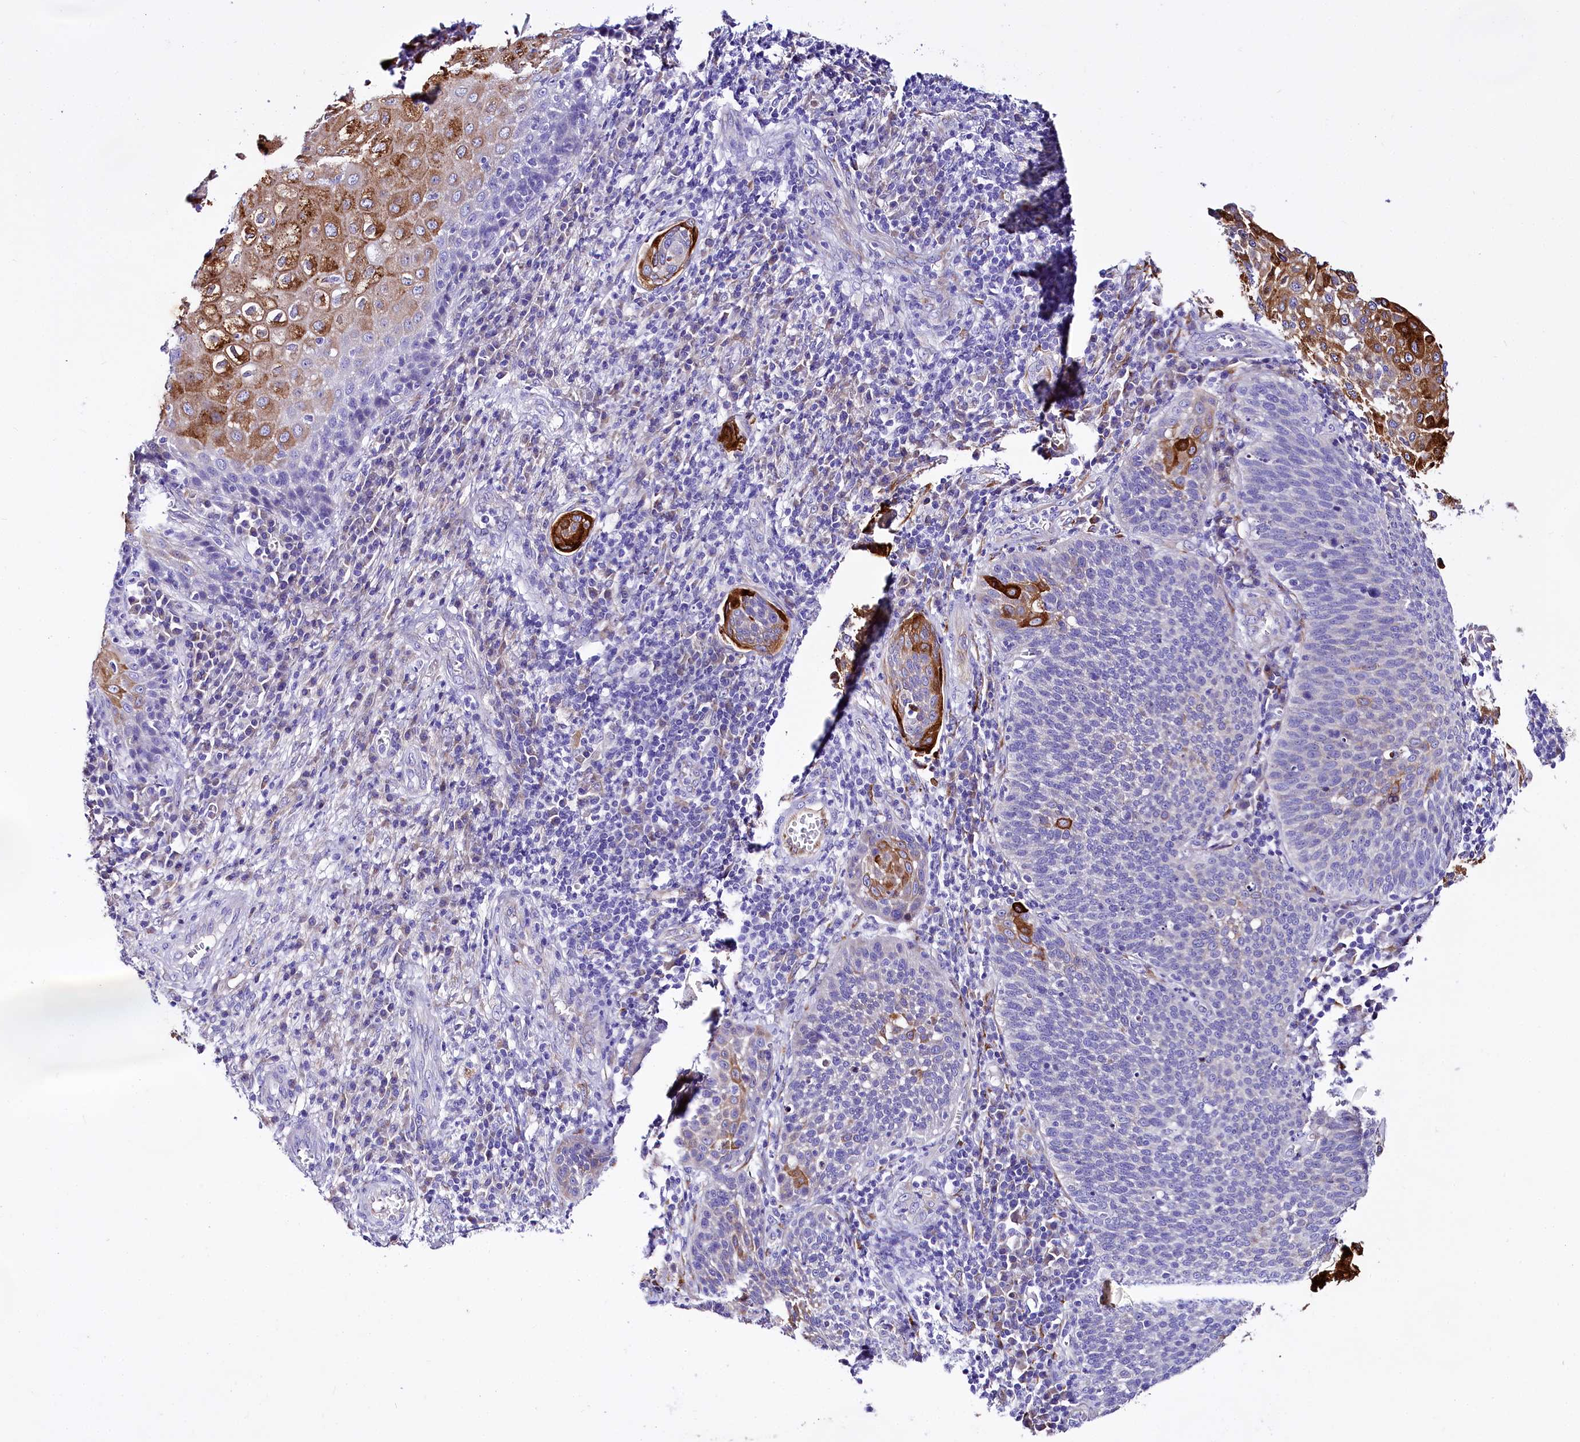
{"staining": {"intensity": "strong", "quantity": "<25%", "location": "cytoplasmic/membranous"}, "tissue": "cervical cancer", "cell_type": "Tumor cells", "image_type": "cancer", "snomed": [{"axis": "morphology", "description": "Squamous cell carcinoma, NOS"}, {"axis": "topography", "description": "Cervix"}], "caption": "Cervical cancer (squamous cell carcinoma) stained for a protein reveals strong cytoplasmic/membranous positivity in tumor cells. The staining is performed using DAB (3,3'-diaminobenzidine) brown chromogen to label protein expression. The nuclei are counter-stained blue using hematoxylin.", "gene": "A2ML1", "patient": {"sex": "female", "age": 34}}